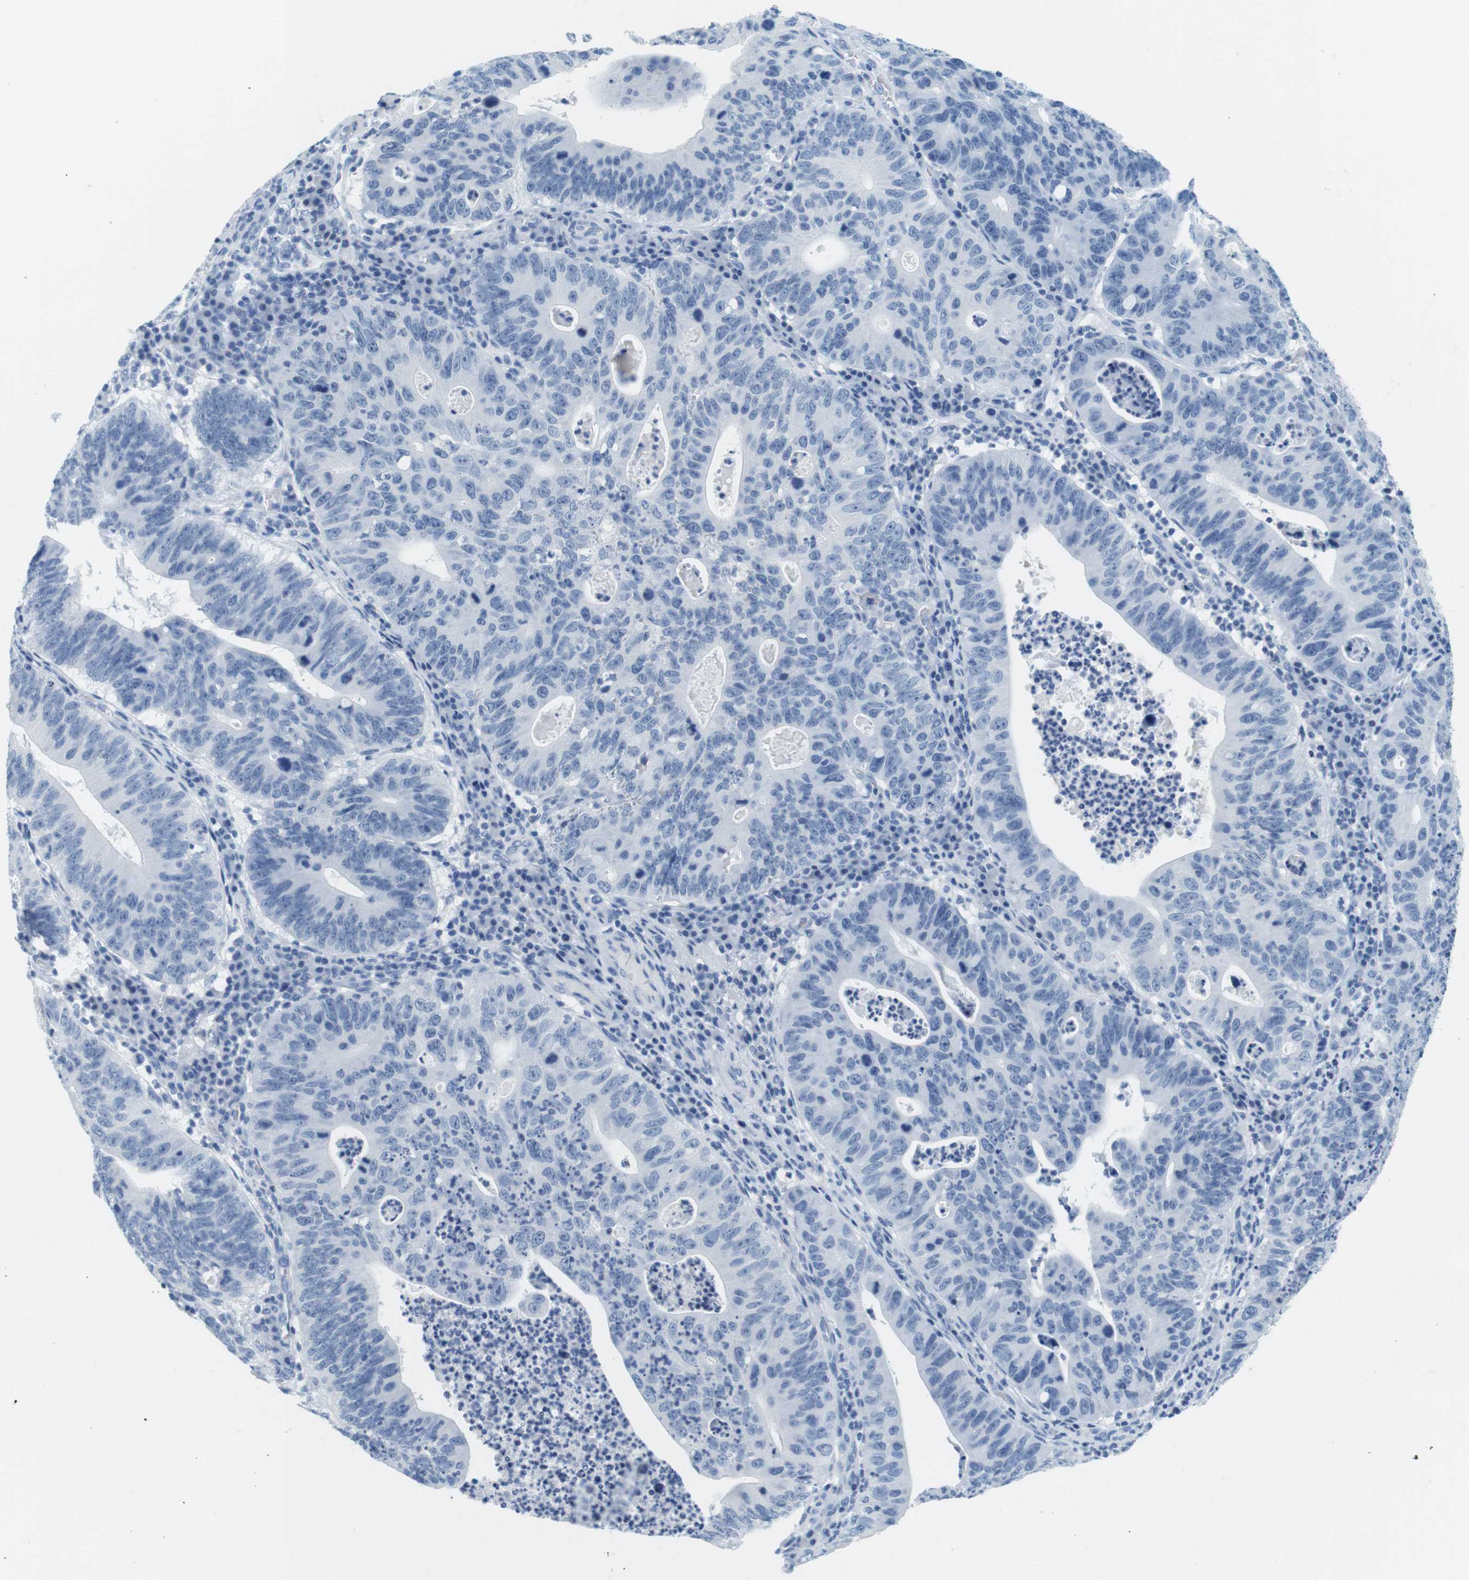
{"staining": {"intensity": "negative", "quantity": "none", "location": "none"}, "tissue": "stomach cancer", "cell_type": "Tumor cells", "image_type": "cancer", "snomed": [{"axis": "morphology", "description": "Adenocarcinoma, NOS"}, {"axis": "topography", "description": "Stomach"}], "caption": "An immunohistochemistry image of stomach cancer is shown. There is no staining in tumor cells of stomach cancer.", "gene": "CYP2C9", "patient": {"sex": "male", "age": 59}}